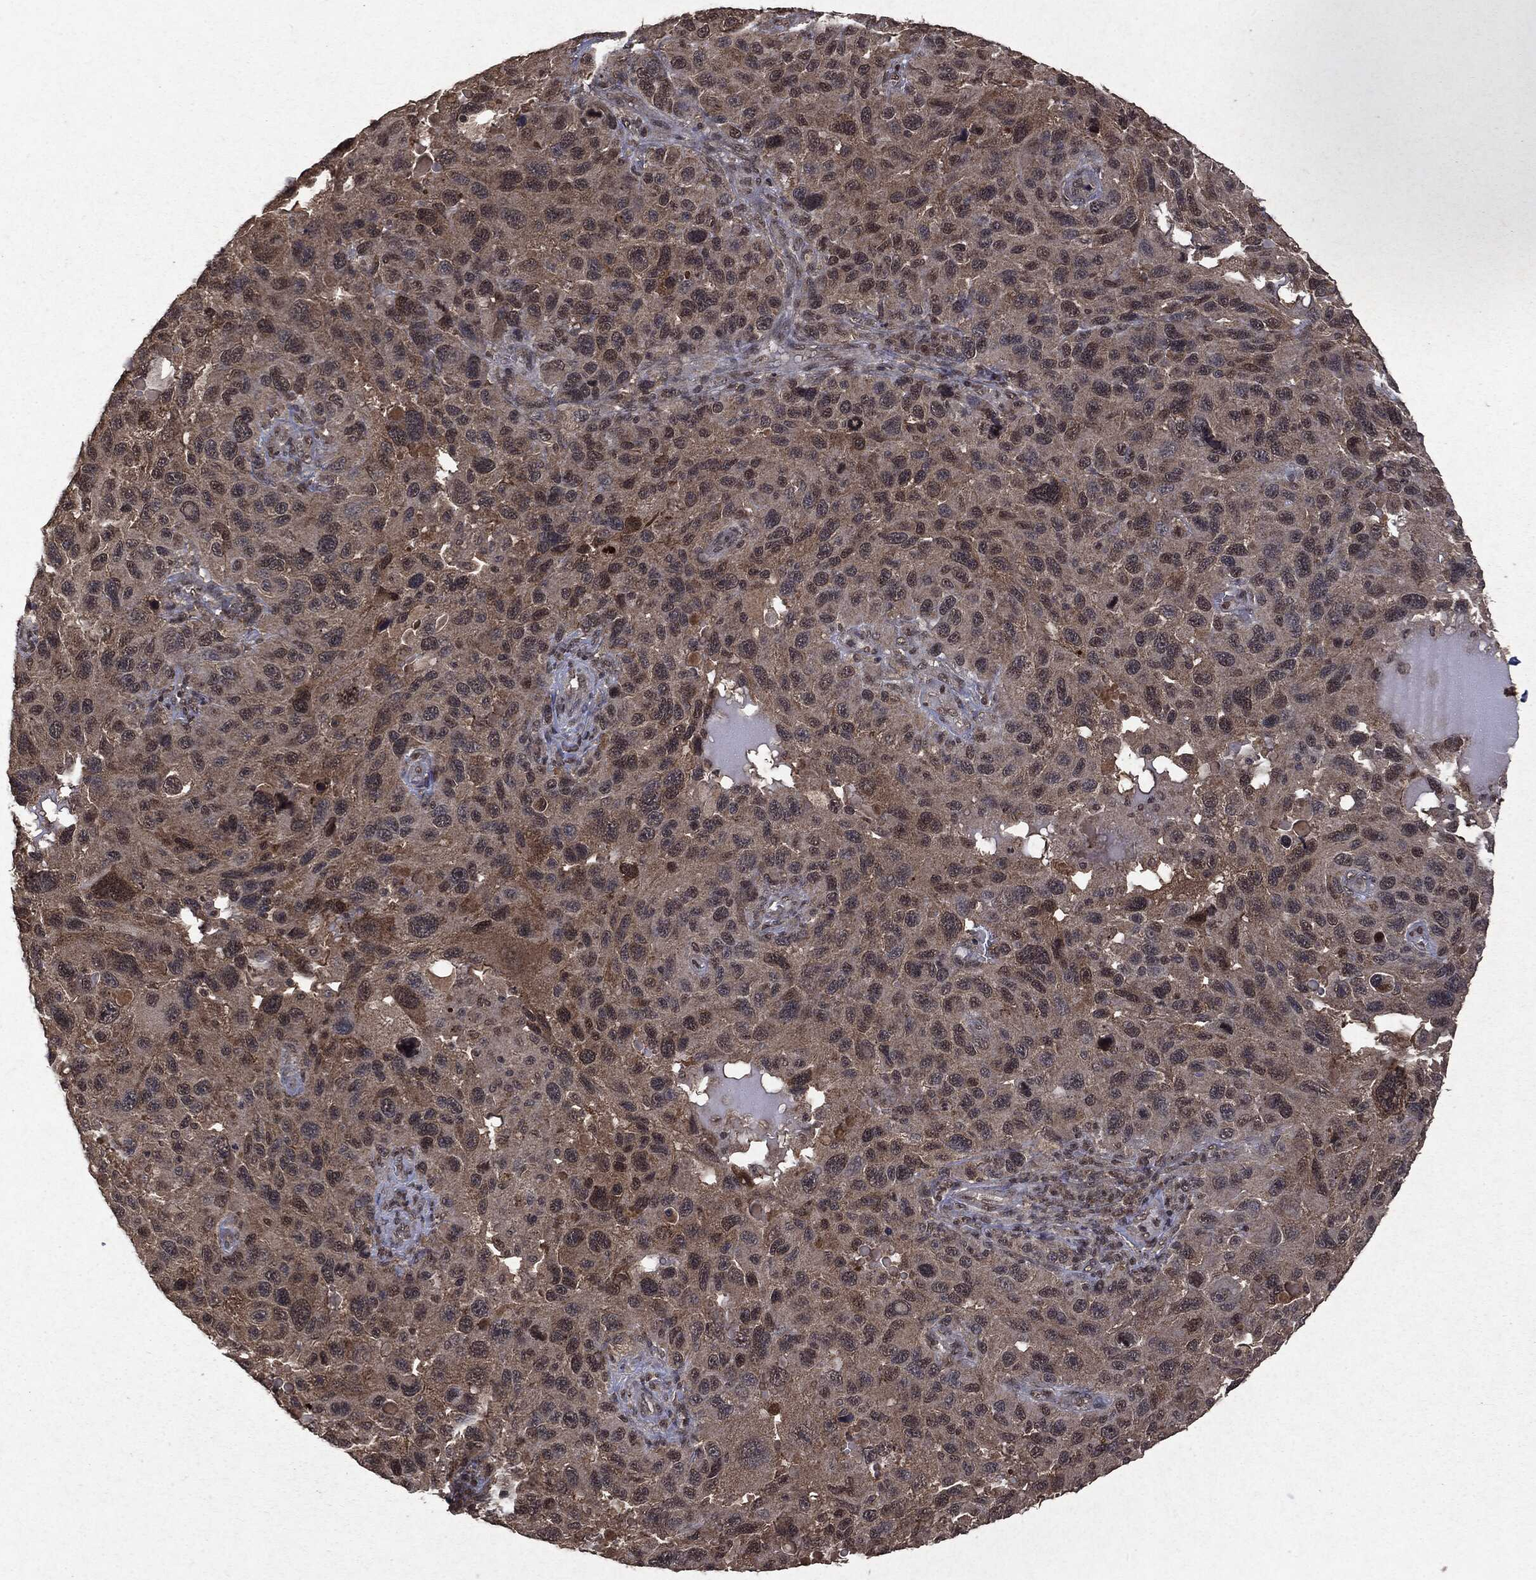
{"staining": {"intensity": "weak", "quantity": "25%-75%", "location": "cytoplasmic/membranous"}, "tissue": "melanoma", "cell_type": "Tumor cells", "image_type": "cancer", "snomed": [{"axis": "morphology", "description": "Malignant melanoma, NOS"}, {"axis": "topography", "description": "Skin"}], "caption": "Immunohistochemical staining of human malignant melanoma shows low levels of weak cytoplasmic/membranous staining in about 25%-75% of tumor cells. (brown staining indicates protein expression, while blue staining denotes nuclei).", "gene": "PEBP1", "patient": {"sex": "male", "age": 53}}